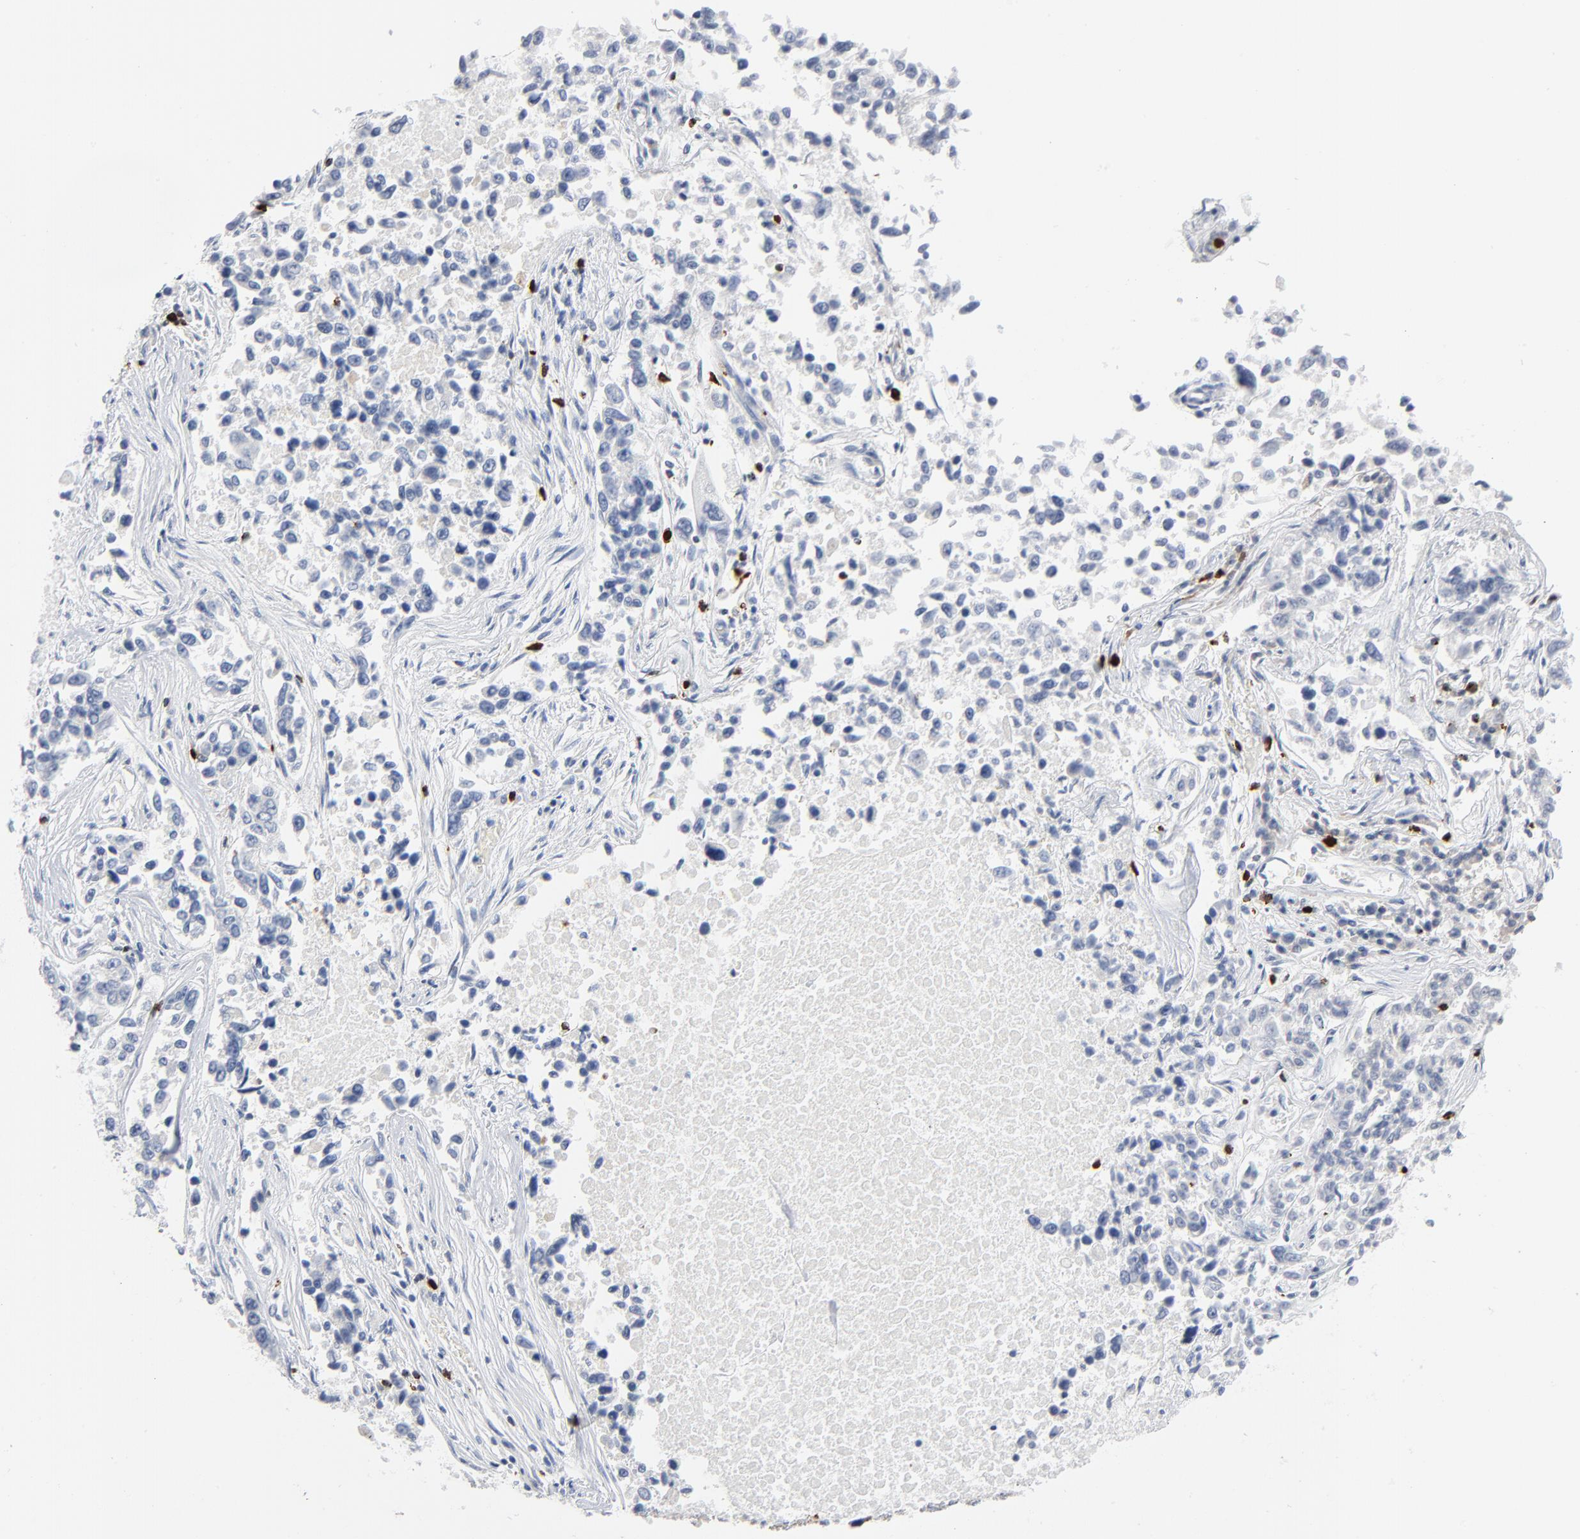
{"staining": {"intensity": "negative", "quantity": "none", "location": "none"}, "tissue": "lung cancer", "cell_type": "Tumor cells", "image_type": "cancer", "snomed": [{"axis": "morphology", "description": "Adenocarcinoma, NOS"}, {"axis": "topography", "description": "Lung"}], "caption": "The photomicrograph reveals no significant expression in tumor cells of lung cancer.", "gene": "GZMB", "patient": {"sex": "male", "age": 84}}